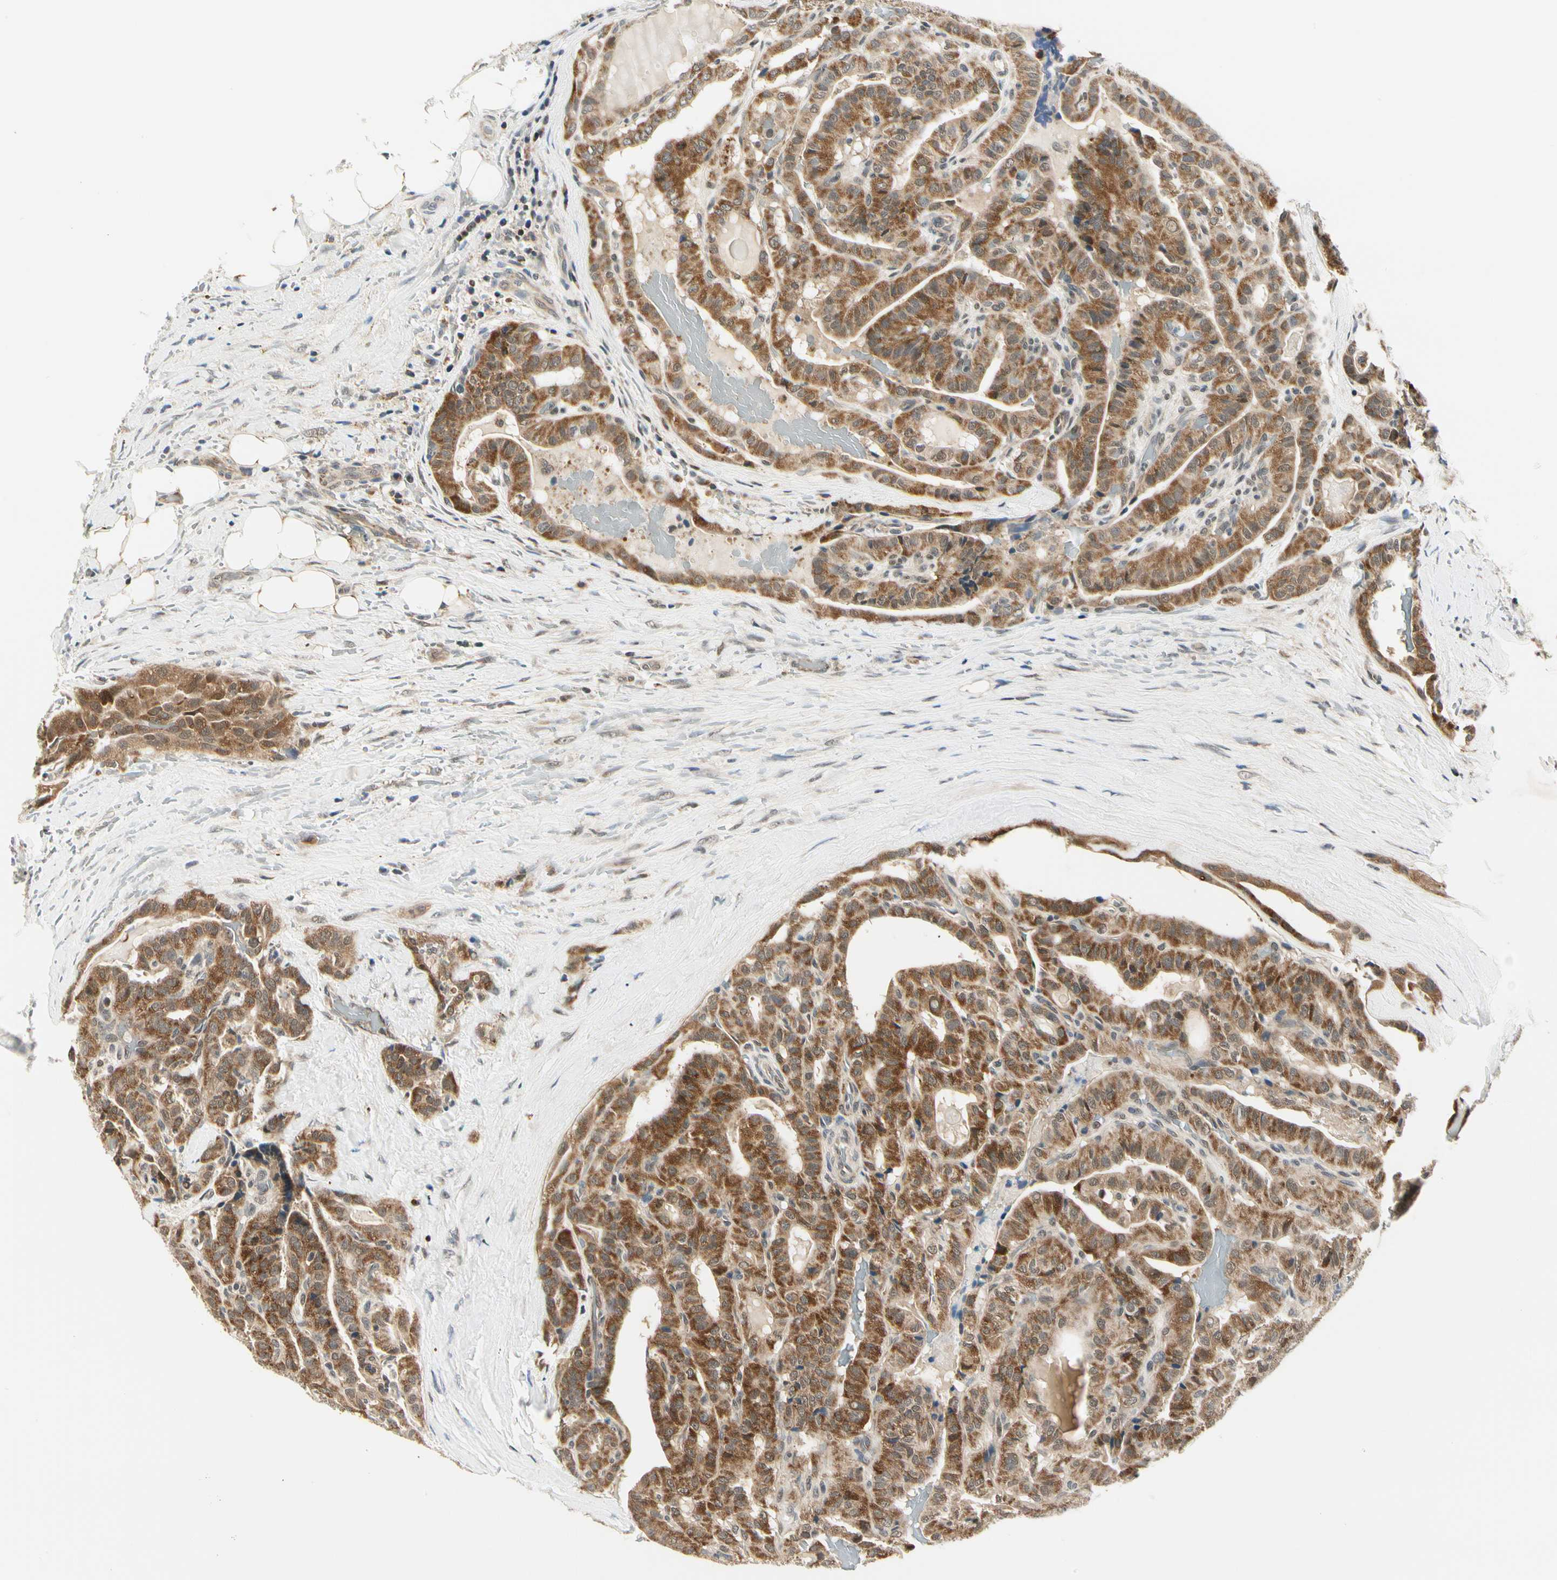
{"staining": {"intensity": "strong", "quantity": ">75%", "location": "cytoplasmic/membranous"}, "tissue": "thyroid cancer", "cell_type": "Tumor cells", "image_type": "cancer", "snomed": [{"axis": "morphology", "description": "Papillary adenocarcinoma, NOS"}, {"axis": "topography", "description": "Thyroid gland"}], "caption": "Immunohistochemistry (IHC) of thyroid cancer (papillary adenocarcinoma) demonstrates high levels of strong cytoplasmic/membranous positivity in approximately >75% of tumor cells.", "gene": "PDK2", "patient": {"sex": "male", "age": 77}}